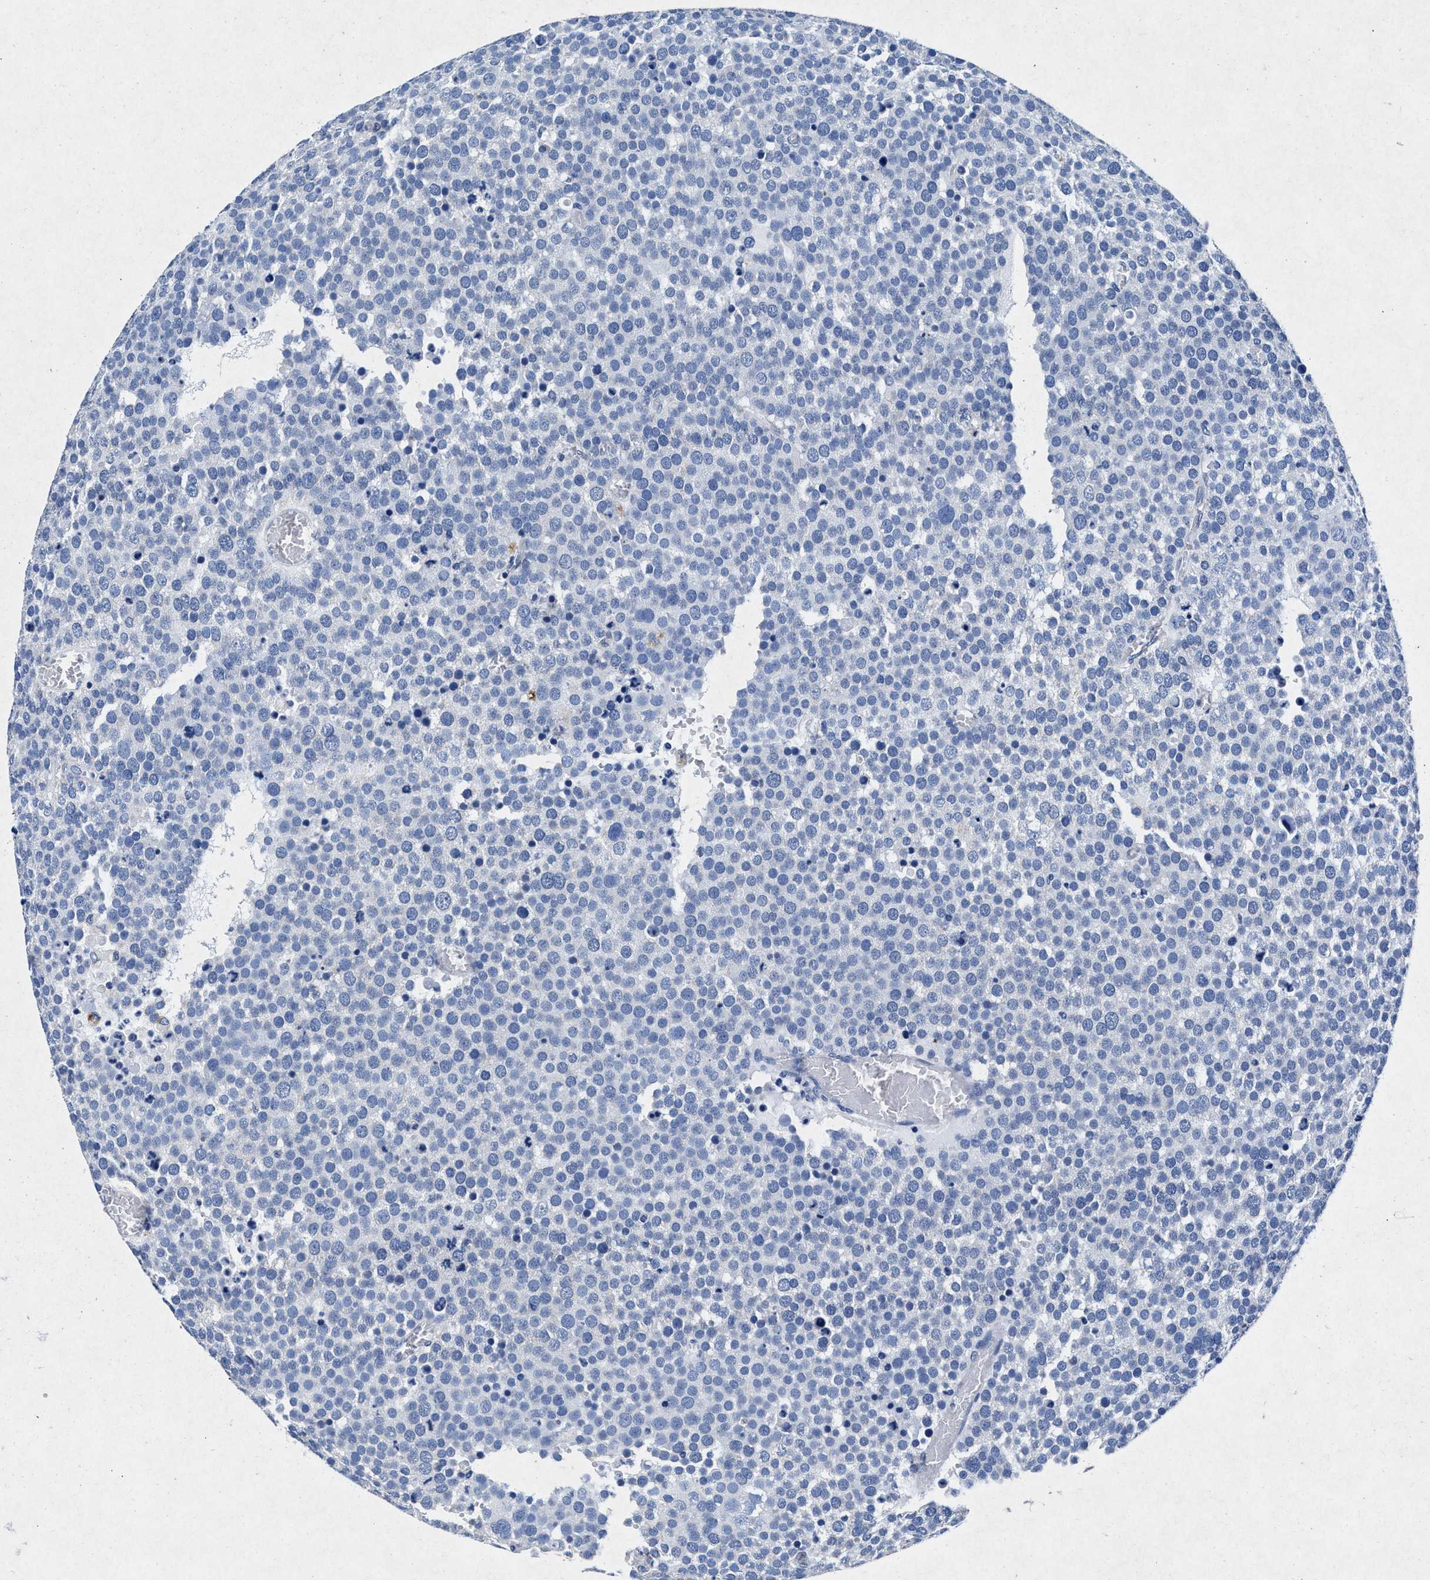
{"staining": {"intensity": "negative", "quantity": "none", "location": "none"}, "tissue": "testis cancer", "cell_type": "Tumor cells", "image_type": "cancer", "snomed": [{"axis": "morphology", "description": "Normal tissue, NOS"}, {"axis": "morphology", "description": "Seminoma, NOS"}, {"axis": "topography", "description": "Testis"}], "caption": "Immunohistochemistry (IHC) image of neoplastic tissue: human testis cancer stained with DAB (3,3'-diaminobenzidine) displays no significant protein staining in tumor cells. (DAB (3,3'-diaminobenzidine) immunohistochemistry (IHC) with hematoxylin counter stain).", "gene": "MAP6", "patient": {"sex": "male", "age": 71}}